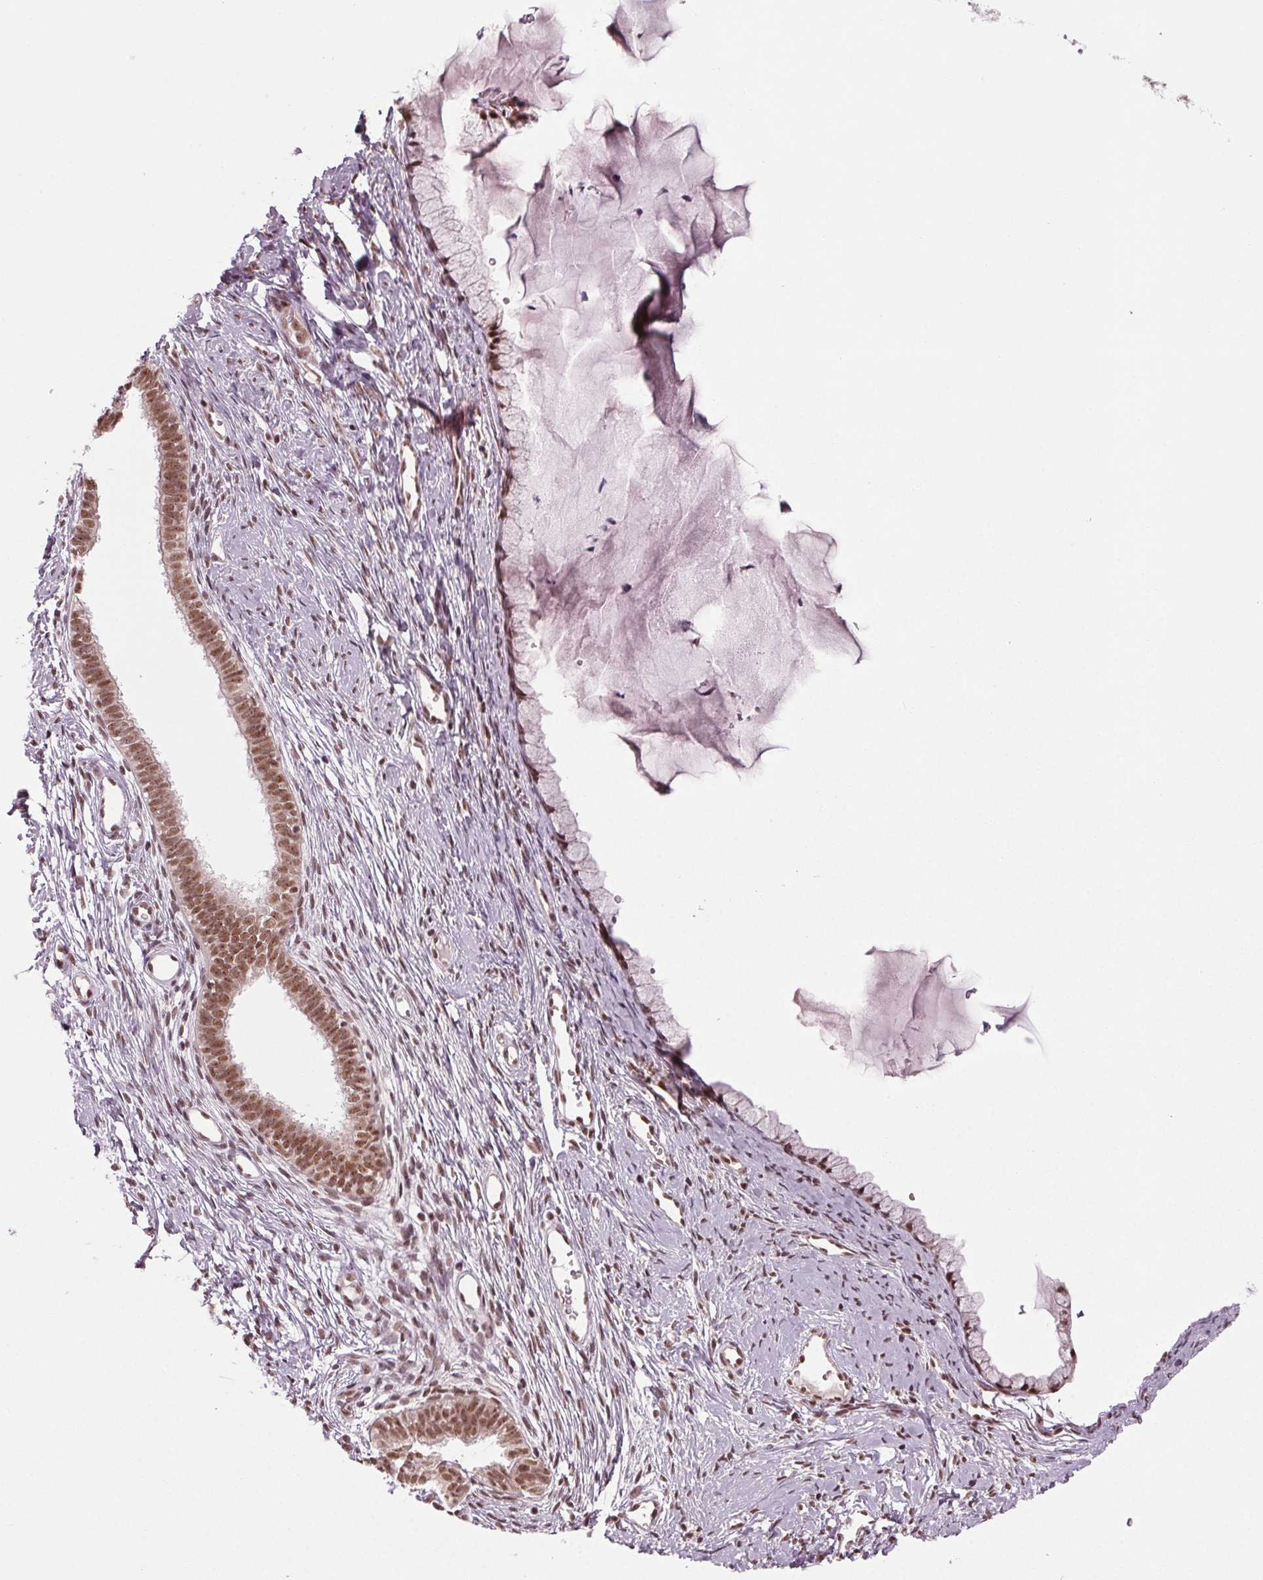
{"staining": {"intensity": "moderate", "quantity": ">75%", "location": "nuclear"}, "tissue": "cervix", "cell_type": "Glandular cells", "image_type": "normal", "snomed": [{"axis": "morphology", "description": "Normal tissue, NOS"}, {"axis": "topography", "description": "Cervix"}], "caption": "Cervix stained with IHC reveals moderate nuclear staining in approximately >75% of glandular cells. The protein is stained brown, and the nuclei are stained in blue (DAB IHC with brightfield microscopy, high magnification).", "gene": "DDX41", "patient": {"sex": "female", "age": 40}}